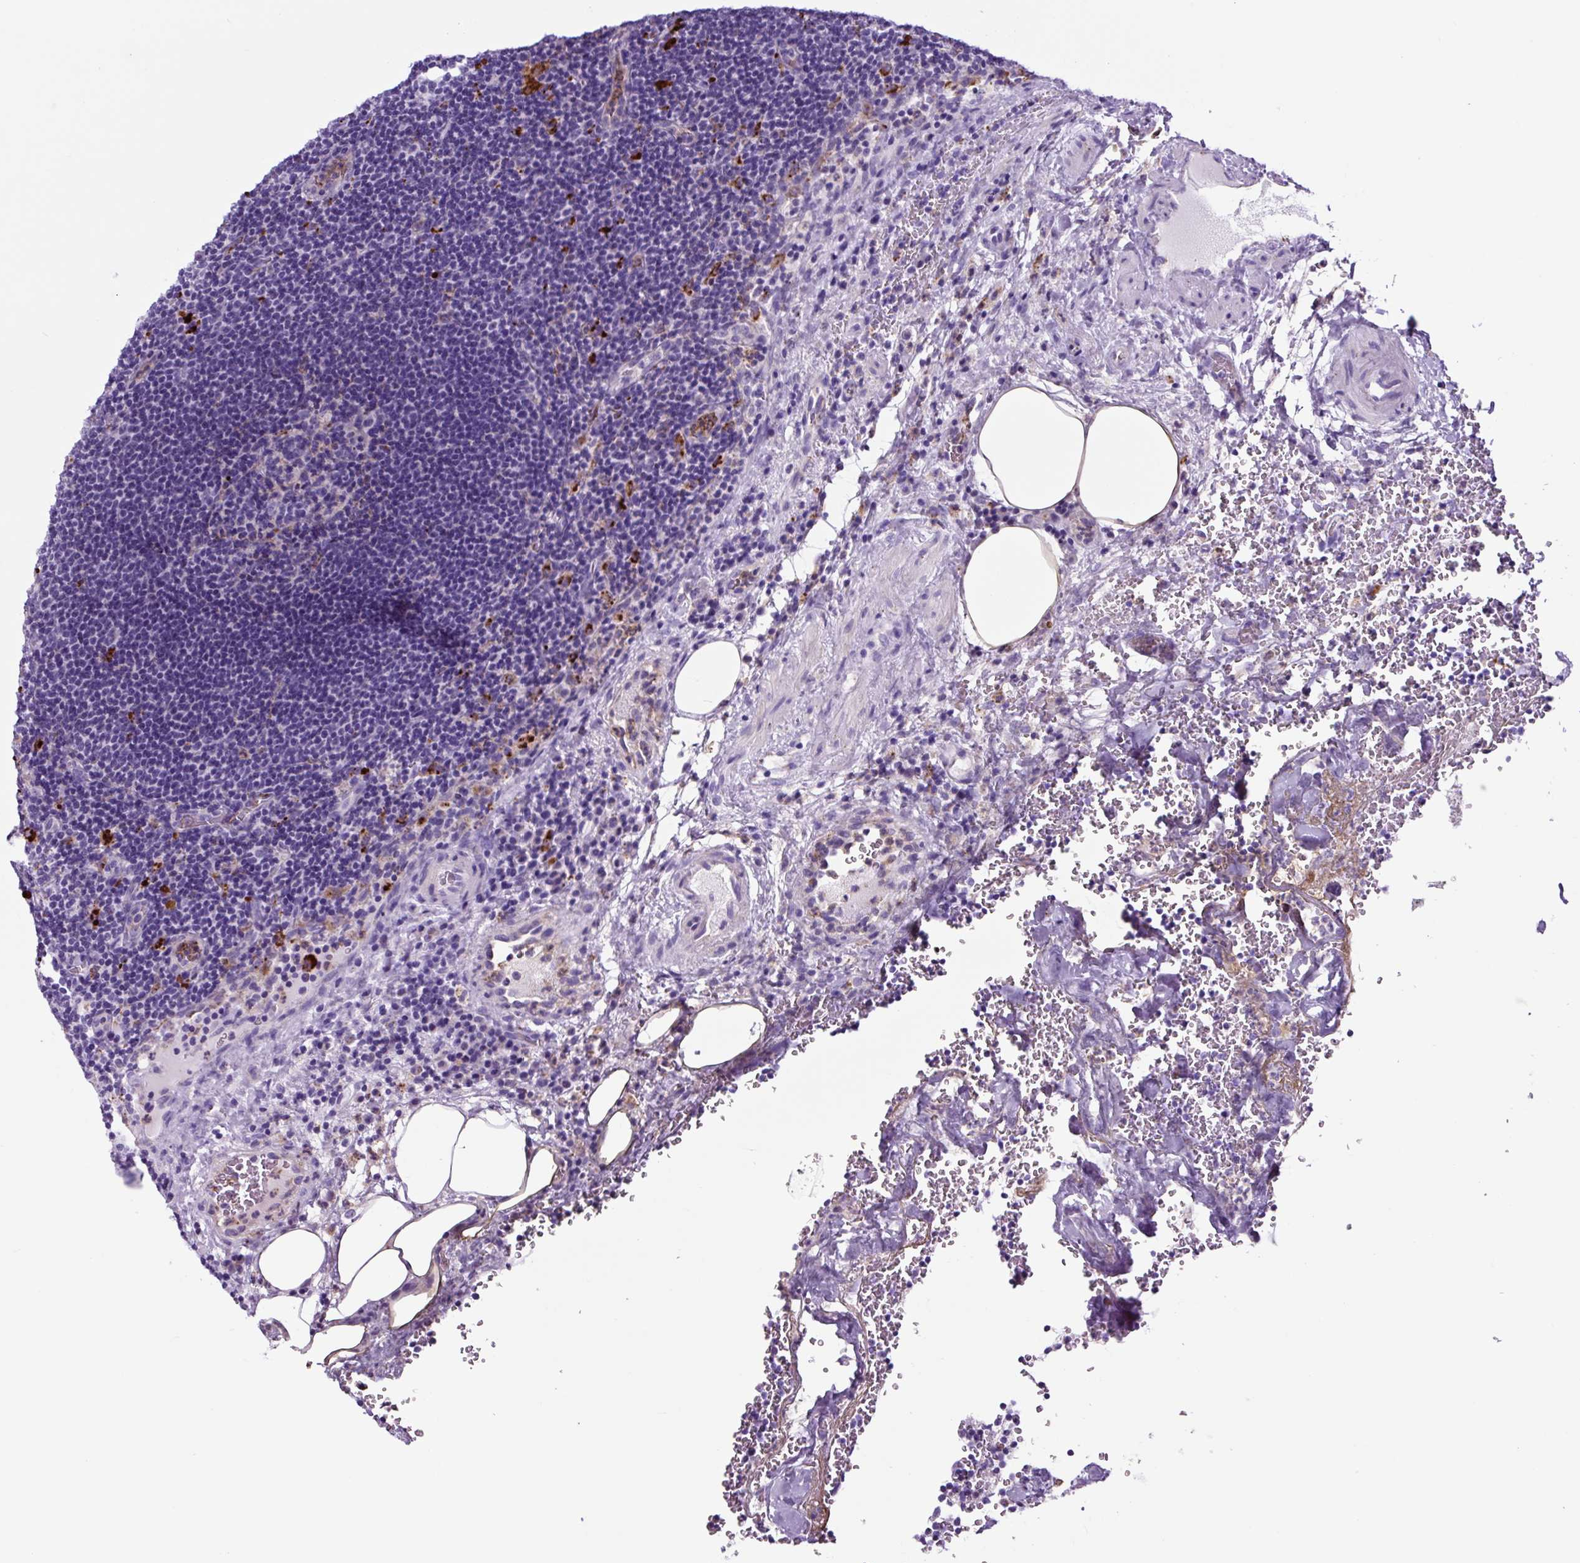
{"staining": {"intensity": "negative", "quantity": "none", "location": "none"}, "tissue": "lymph node", "cell_type": "Germinal center cells", "image_type": "normal", "snomed": [{"axis": "morphology", "description": "Normal tissue, NOS"}, {"axis": "topography", "description": "Lymph node"}], "caption": "The immunohistochemistry histopathology image has no significant positivity in germinal center cells of lymph node. (Stains: DAB immunohistochemistry with hematoxylin counter stain, Microscopy: brightfield microscopy at high magnification).", "gene": "LCN10", "patient": {"sex": "female", "age": 70}}